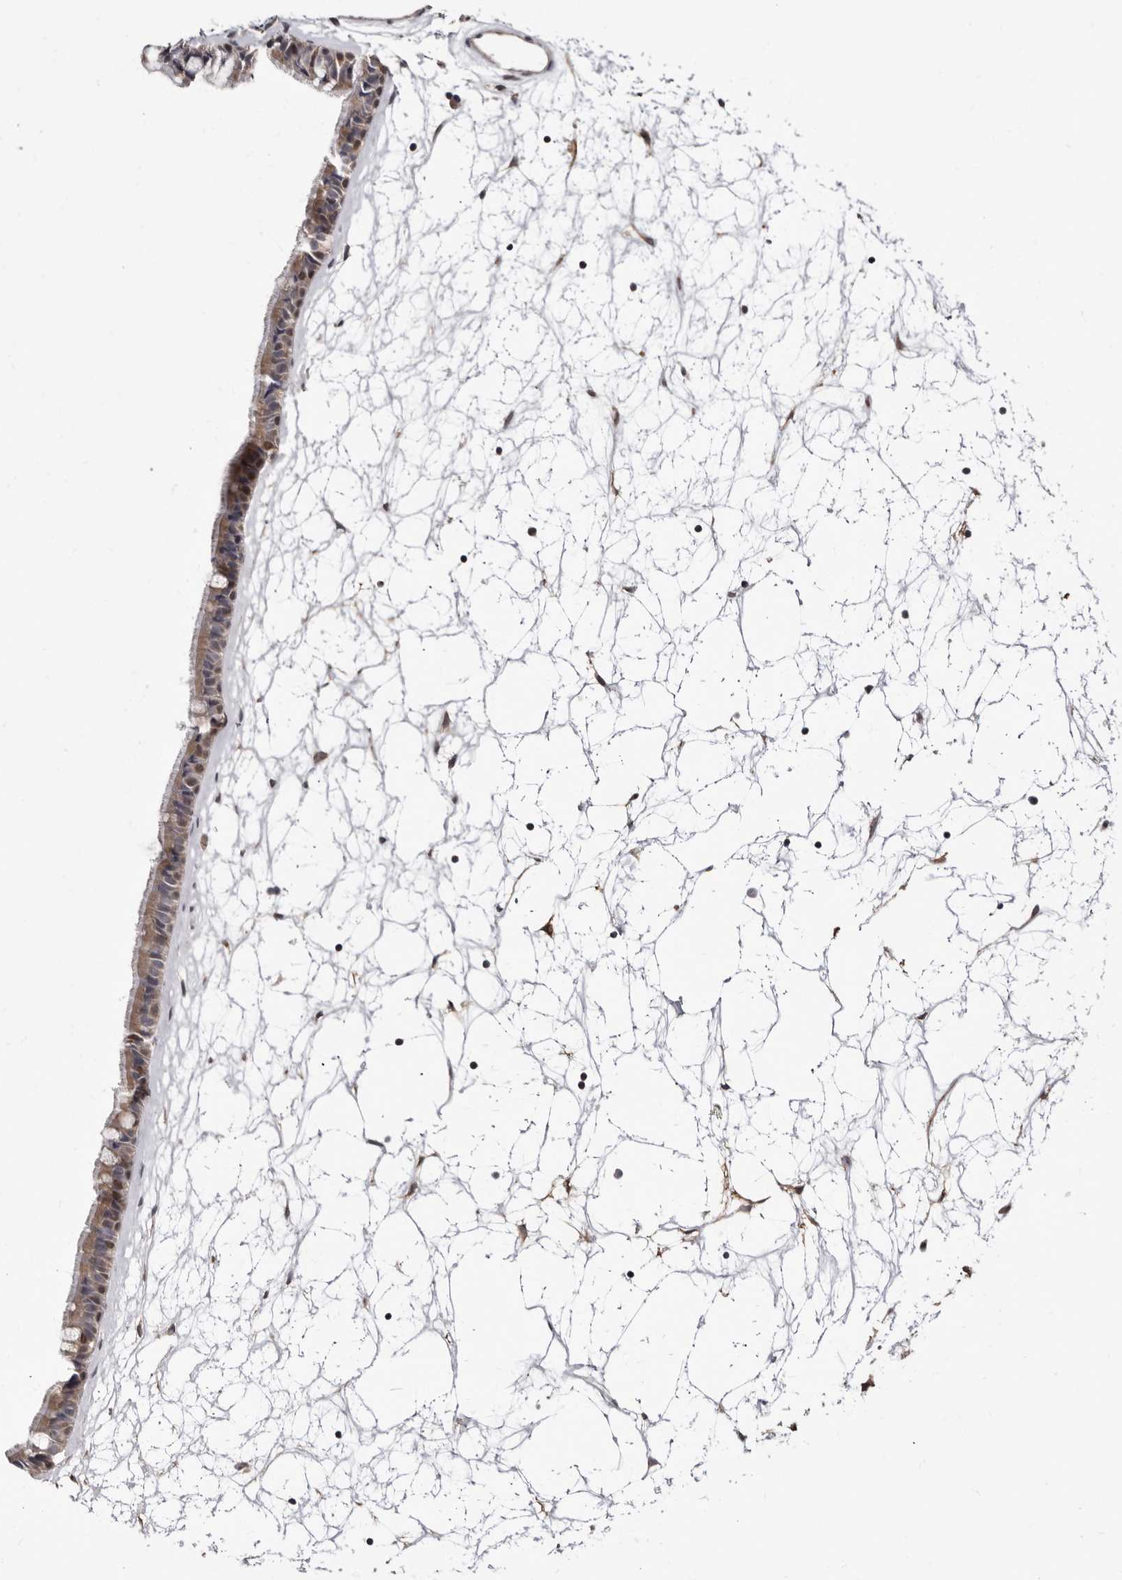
{"staining": {"intensity": "moderate", "quantity": "25%-75%", "location": "cytoplasmic/membranous,nuclear"}, "tissue": "nasopharynx", "cell_type": "Respiratory epithelial cells", "image_type": "normal", "snomed": [{"axis": "morphology", "description": "Normal tissue, NOS"}, {"axis": "topography", "description": "Nasopharynx"}], "caption": "A brown stain shows moderate cytoplasmic/membranous,nuclear expression of a protein in respiratory epithelial cells of normal nasopharynx. (Stains: DAB (3,3'-diaminobenzidine) in brown, nuclei in blue, Microscopy: brightfield microscopy at high magnification).", "gene": "KHDRBS2", "patient": {"sex": "male", "age": 64}}